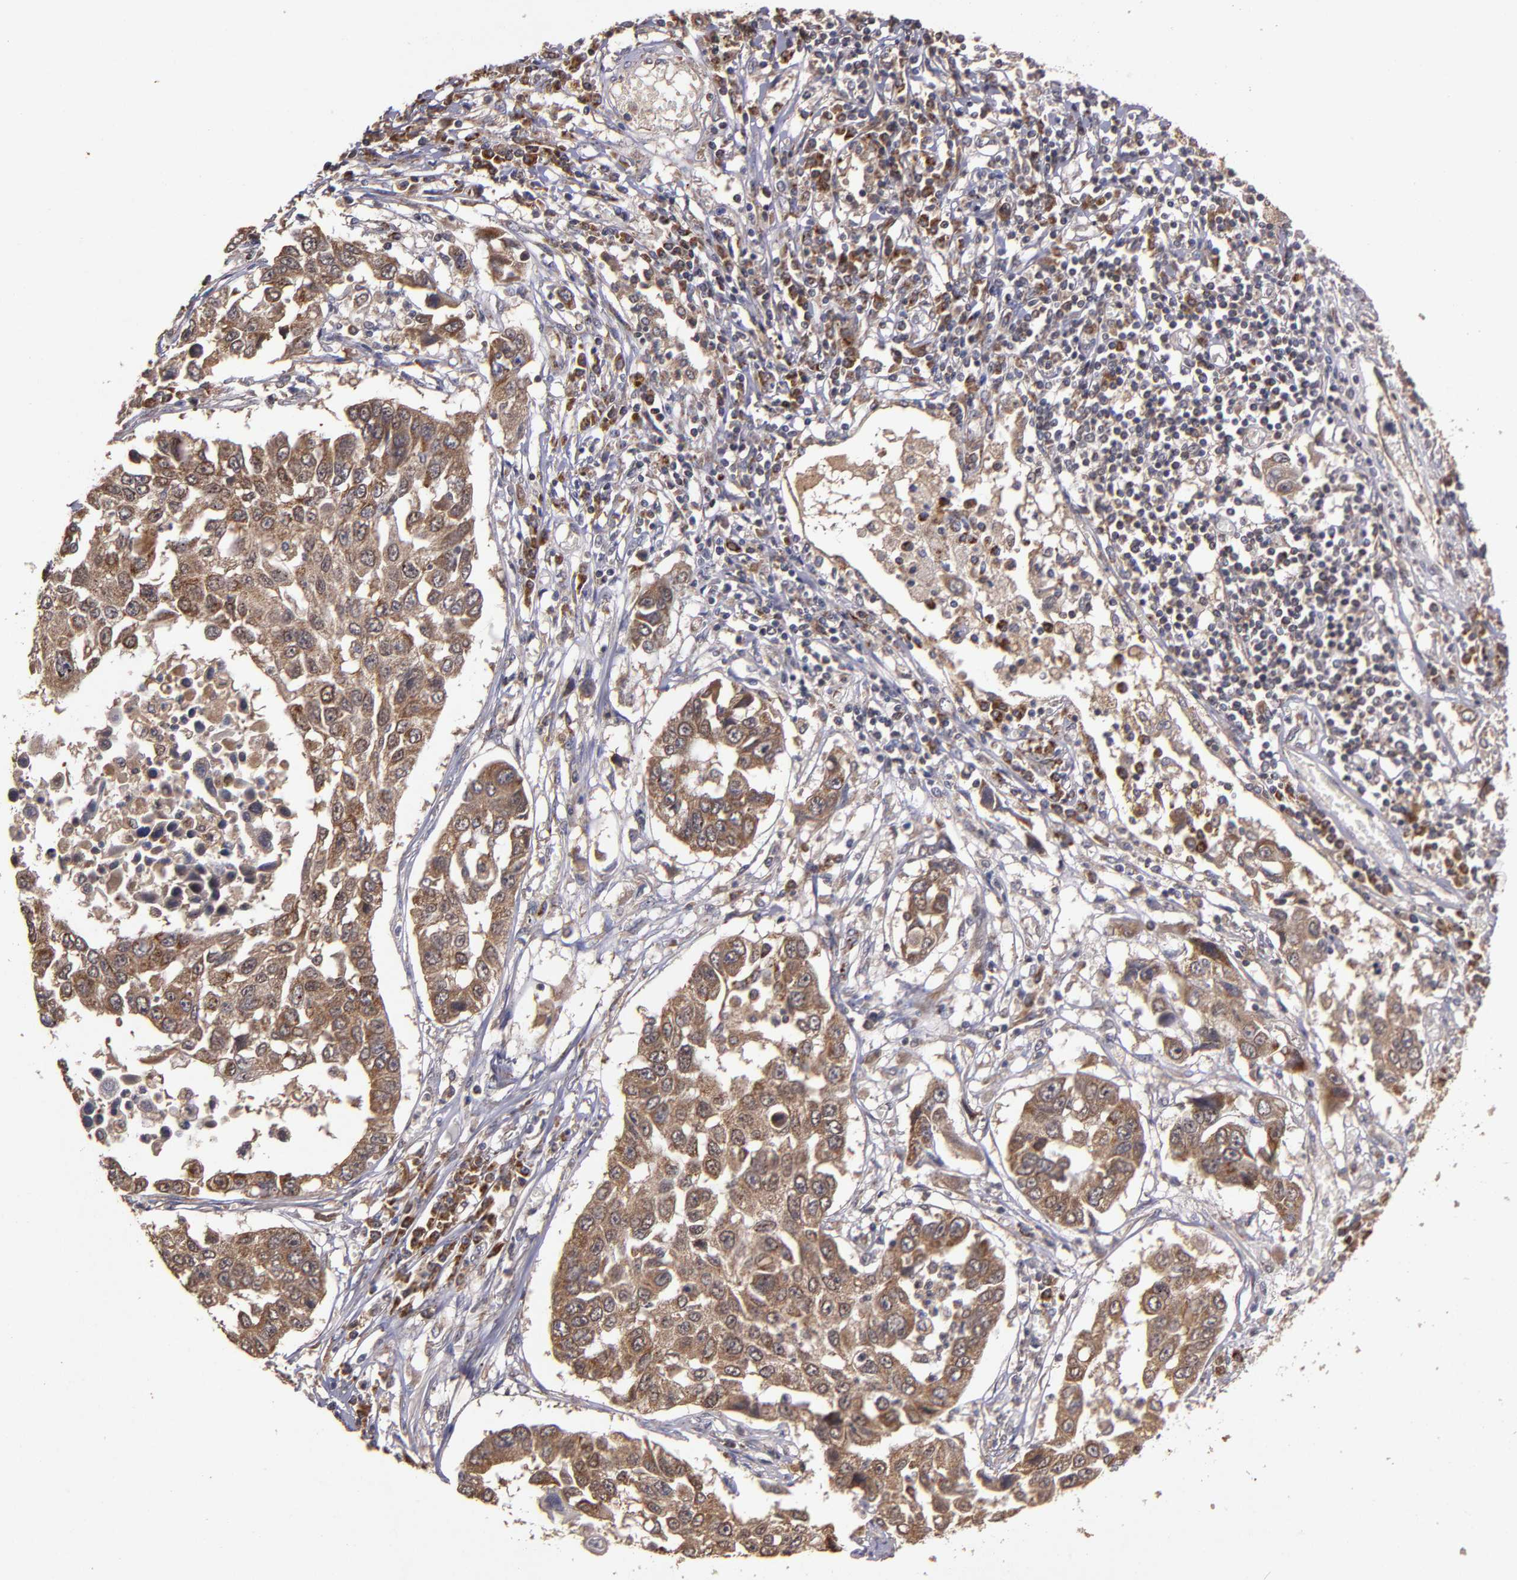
{"staining": {"intensity": "weak", "quantity": ">75%", "location": "cytoplasmic/membranous"}, "tissue": "lung cancer", "cell_type": "Tumor cells", "image_type": "cancer", "snomed": [{"axis": "morphology", "description": "Squamous cell carcinoma, NOS"}, {"axis": "topography", "description": "Lung"}], "caption": "Immunohistochemistry (IHC) micrograph of human squamous cell carcinoma (lung) stained for a protein (brown), which demonstrates low levels of weak cytoplasmic/membranous positivity in approximately >75% of tumor cells.", "gene": "TIMM9", "patient": {"sex": "male", "age": 71}}